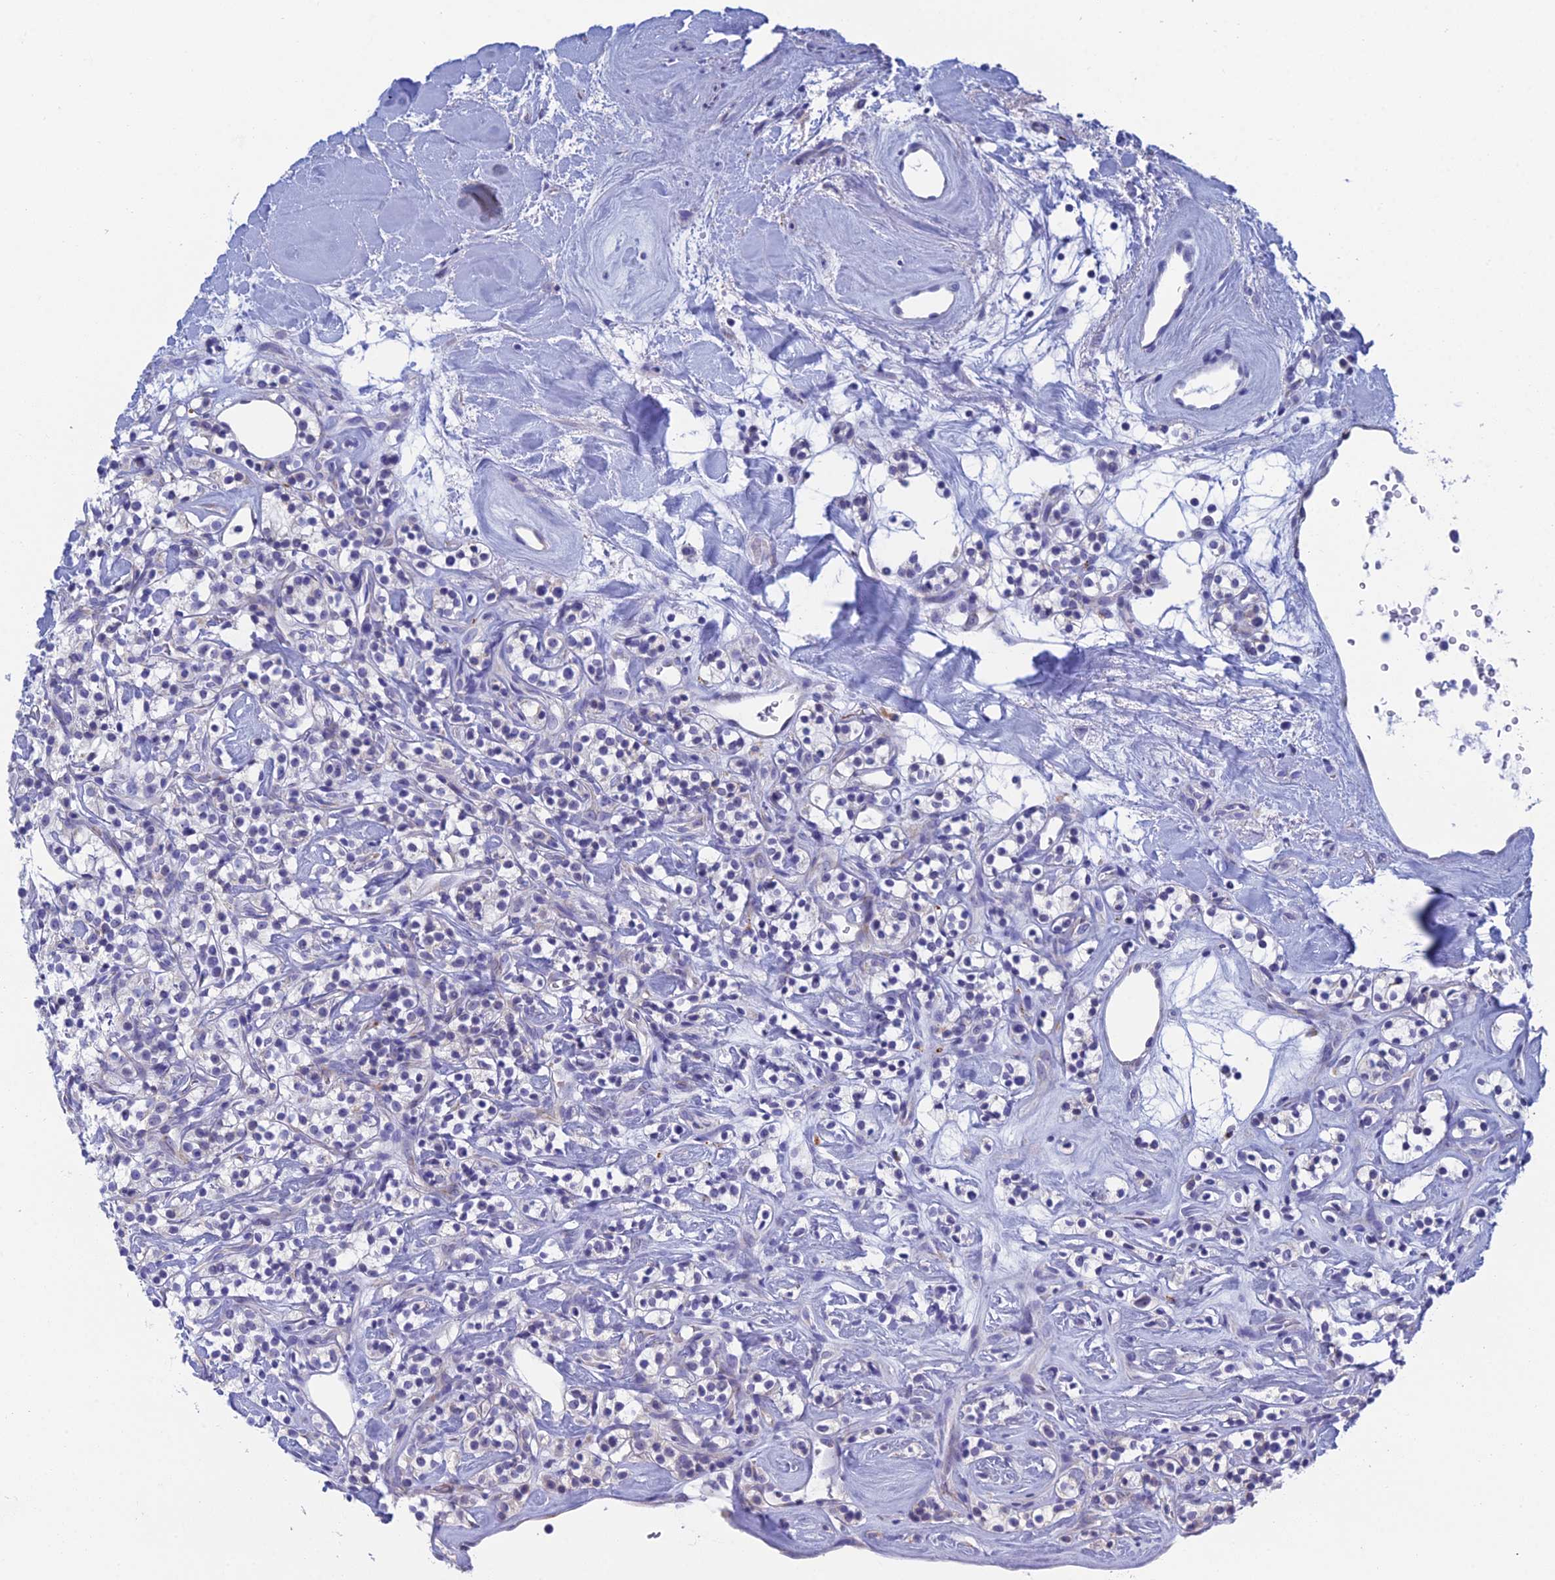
{"staining": {"intensity": "negative", "quantity": "none", "location": "none"}, "tissue": "renal cancer", "cell_type": "Tumor cells", "image_type": "cancer", "snomed": [{"axis": "morphology", "description": "Adenocarcinoma, NOS"}, {"axis": "topography", "description": "Kidney"}], "caption": "Immunohistochemistry (IHC) of renal adenocarcinoma demonstrates no positivity in tumor cells. Nuclei are stained in blue.", "gene": "CFAP210", "patient": {"sex": "male", "age": 77}}